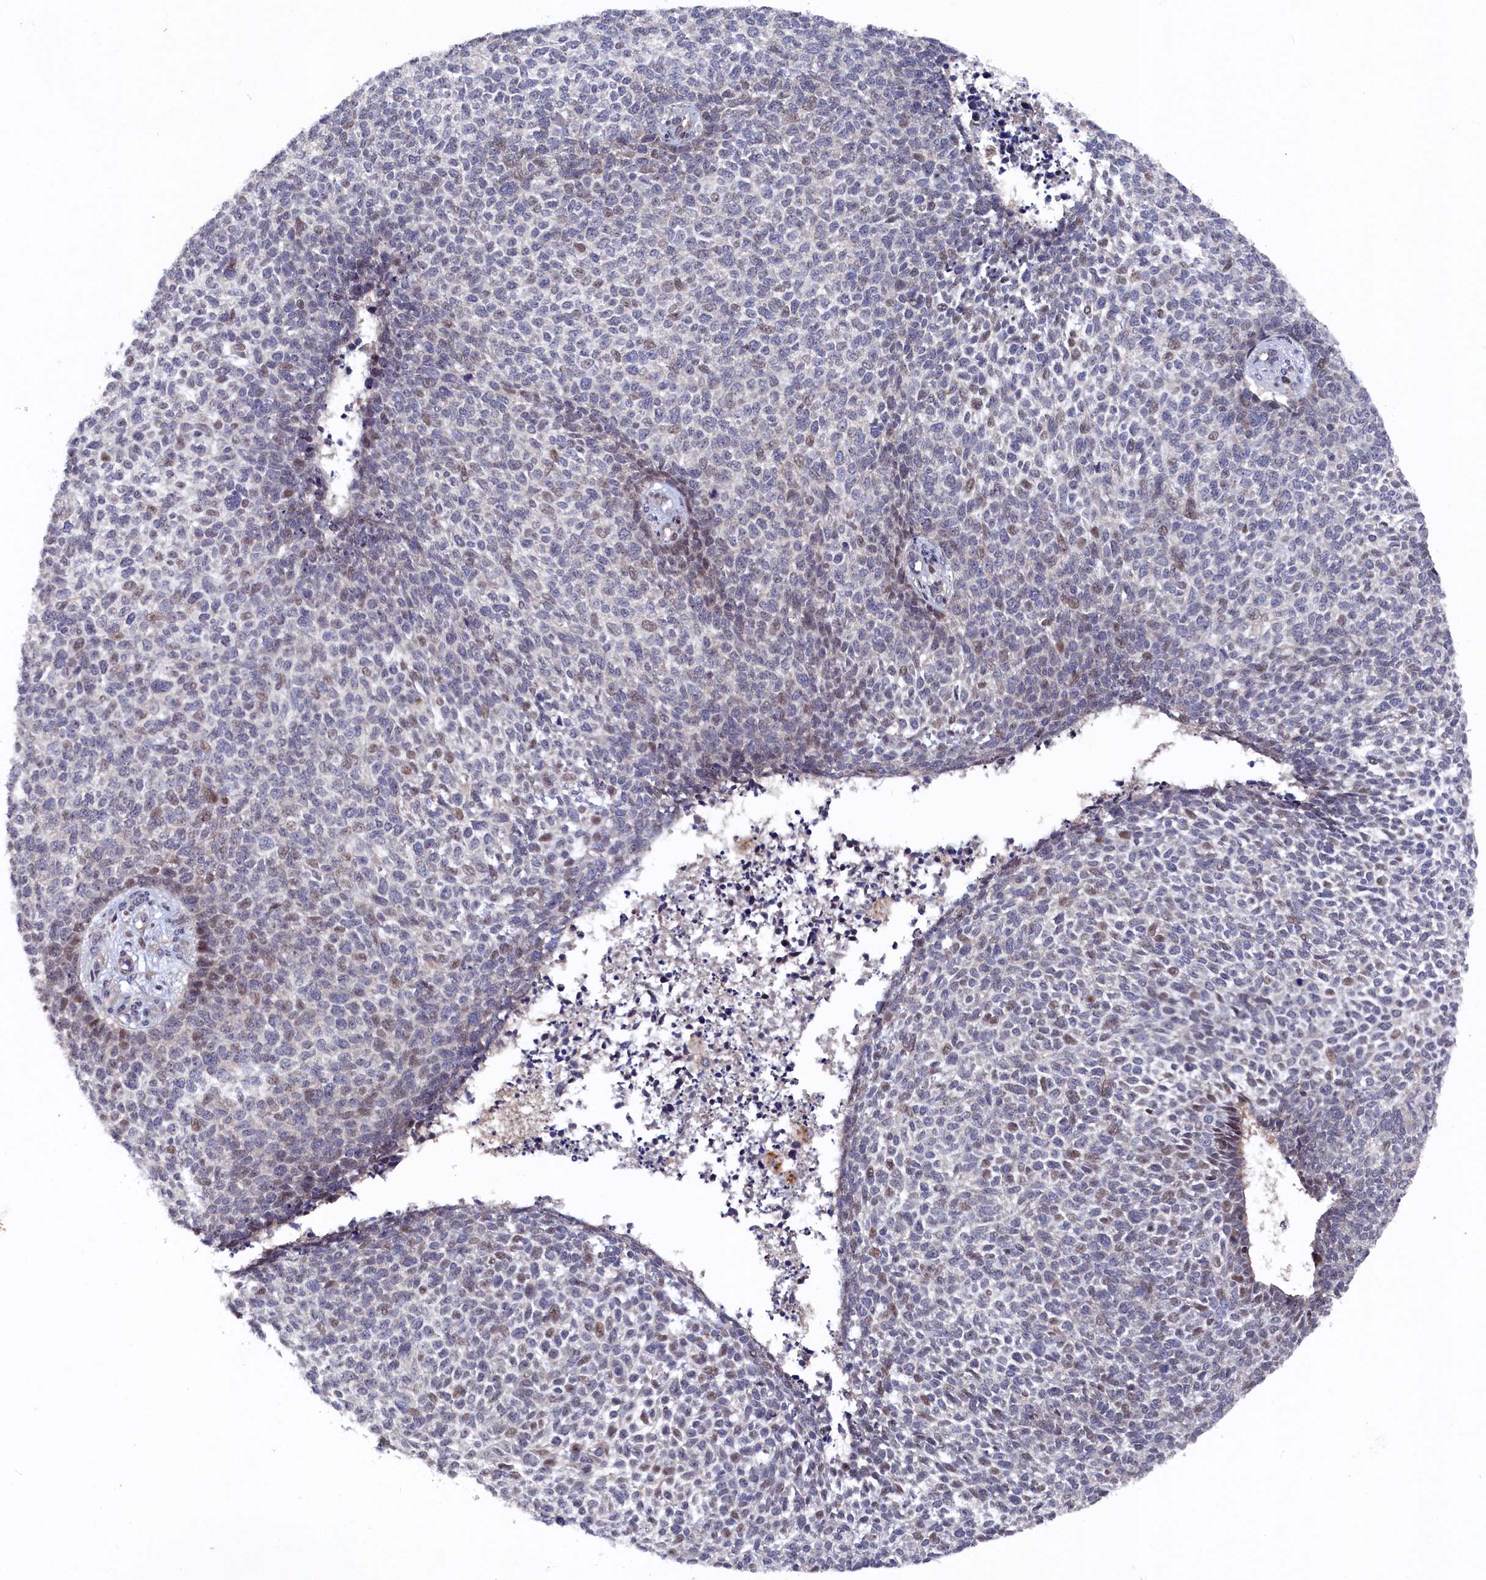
{"staining": {"intensity": "moderate", "quantity": "<25%", "location": "nuclear"}, "tissue": "skin cancer", "cell_type": "Tumor cells", "image_type": "cancer", "snomed": [{"axis": "morphology", "description": "Basal cell carcinoma"}, {"axis": "topography", "description": "Skin"}], "caption": "Immunohistochemical staining of basal cell carcinoma (skin) reveals moderate nuclear protein expression in about <25% of tumor cells.", "gene": "TMC5", "patient": {"sex": "female", "age": 84}}